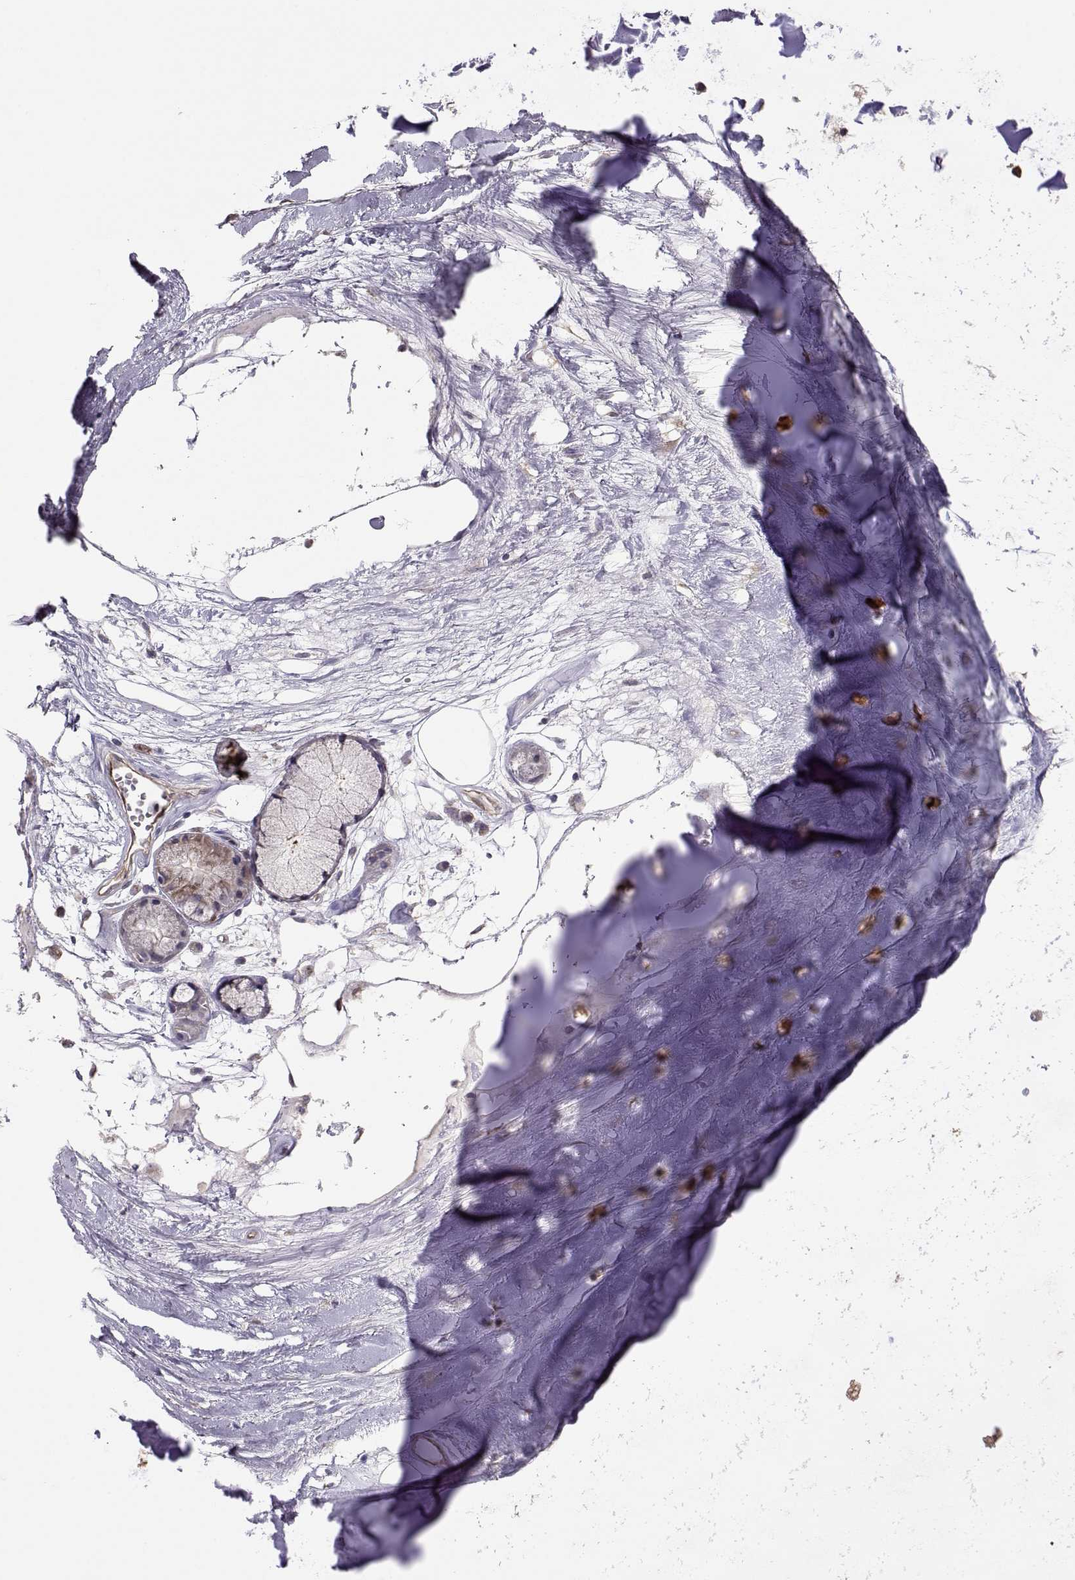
{"staining": {"intensity": "negative", "quantity": "none", "location": "none"}, "tissue": "adipose tissue", "cell_type": "Adipocytes", "image_type": "normal", "snomed": [{"axis": "morphology", "description": "Normal tissue, NOS"}, {"axis": "morphology", "description": "Squamous cell carcinoma, NOS"}, {"axis": "topography", "description": "Cartilage tissue"}, {"axis": "topography", "description": "Lung"}], "caption": "A high-resolution photomicrograph shows IHC staining of benign adipose tissue, which shows no significant staining in adipocytes.", "gene": "NCAM2", "patient": {"sex": "male", "age": 66}}